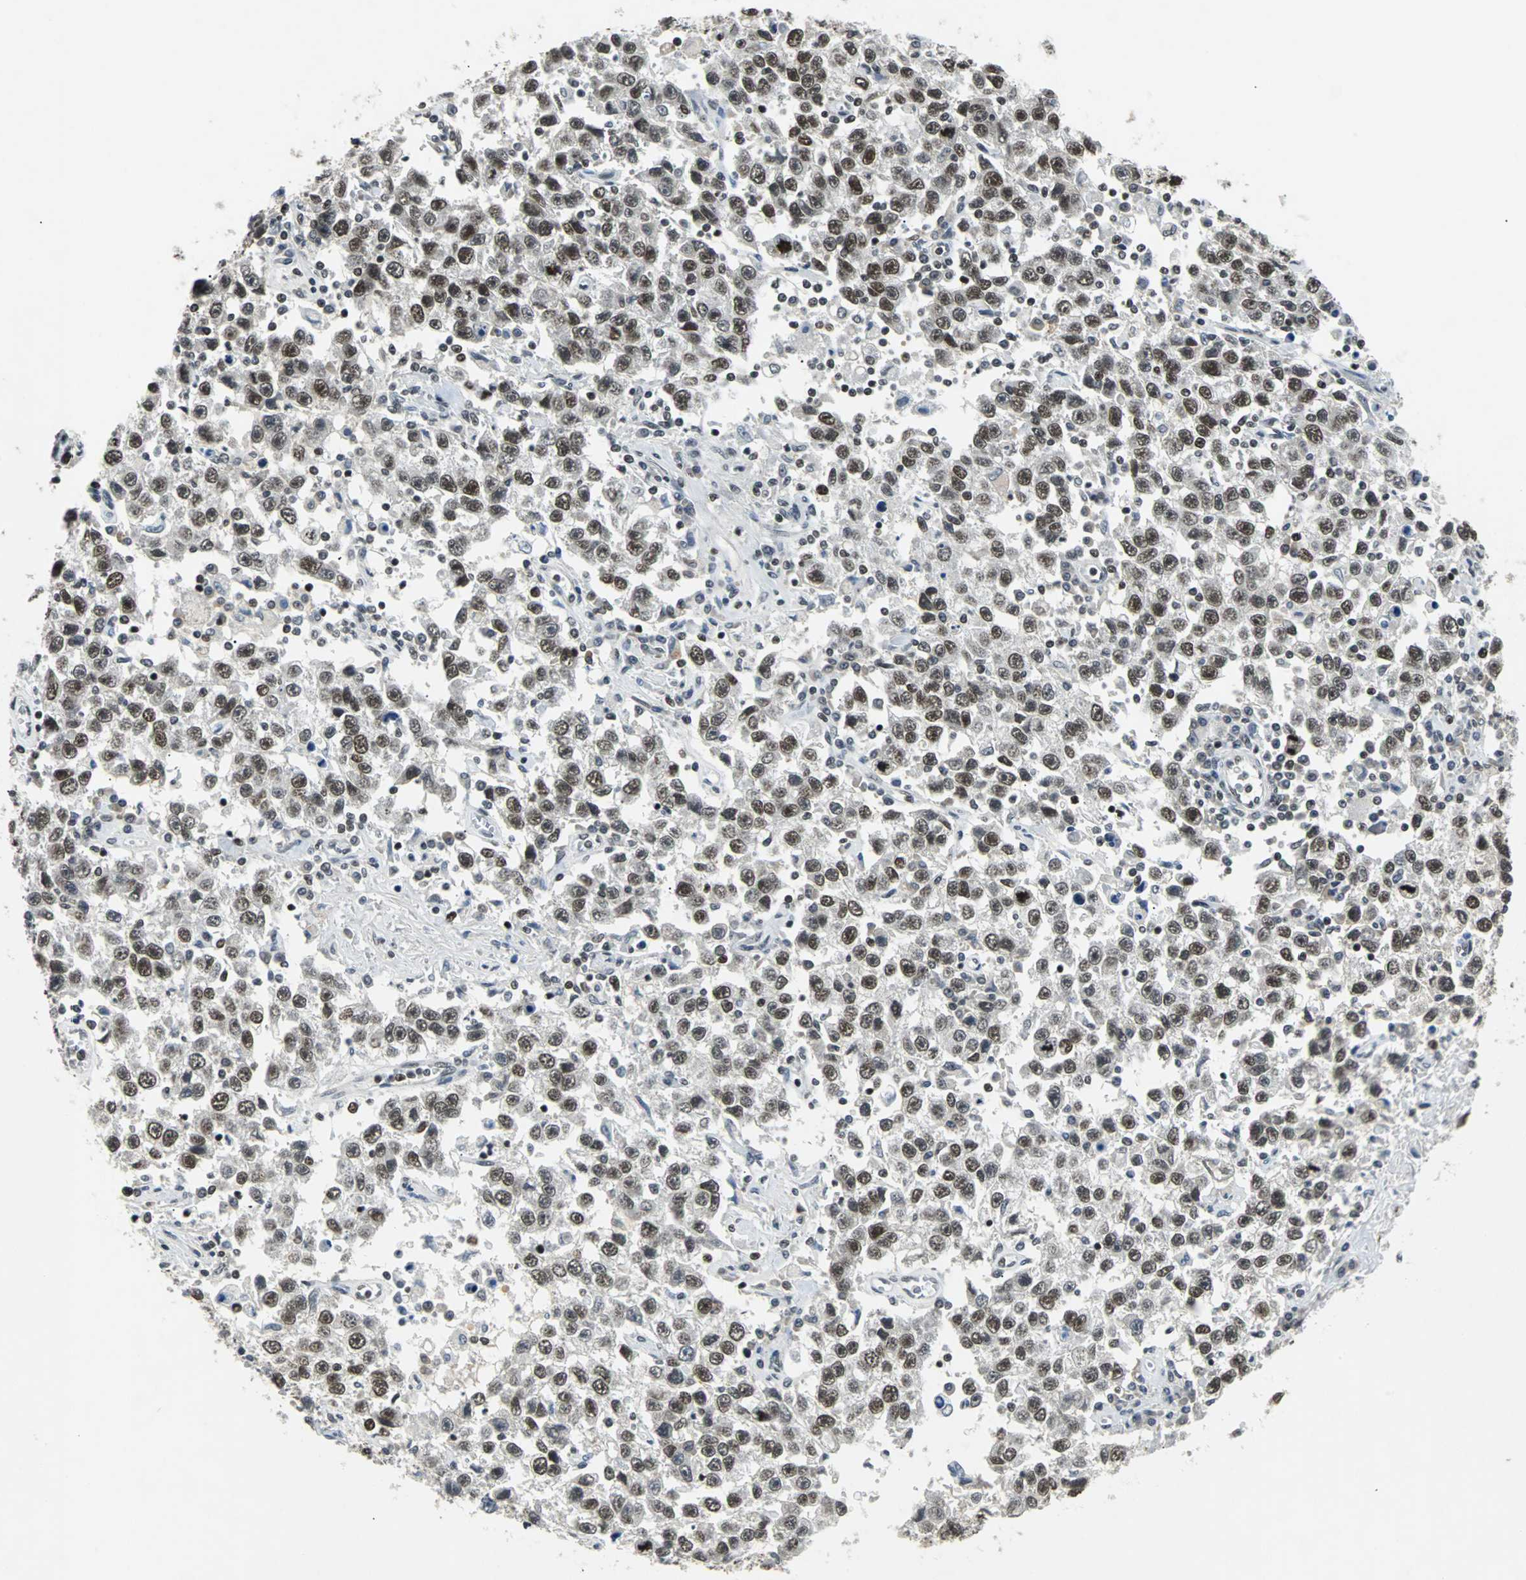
{"staining": {"intensity": "strong", "quantity": ">75%", "location": "nuclear"}, "tissue": "testis cancer", "cell_type": "Tumor cells", "image_type": "cancer", "snomed": [{"axis": "morphology", "description": "Seminoma, NOS"}, {"axis": "topography", "description": "Testis"}], "caption": "This is a micrograph of IHC staining of testis cancer, which shows strong staining in the nuclear of tumor cells.", "gene": "GATAD2A", "patient": {"sex": "male", "age": 41}}